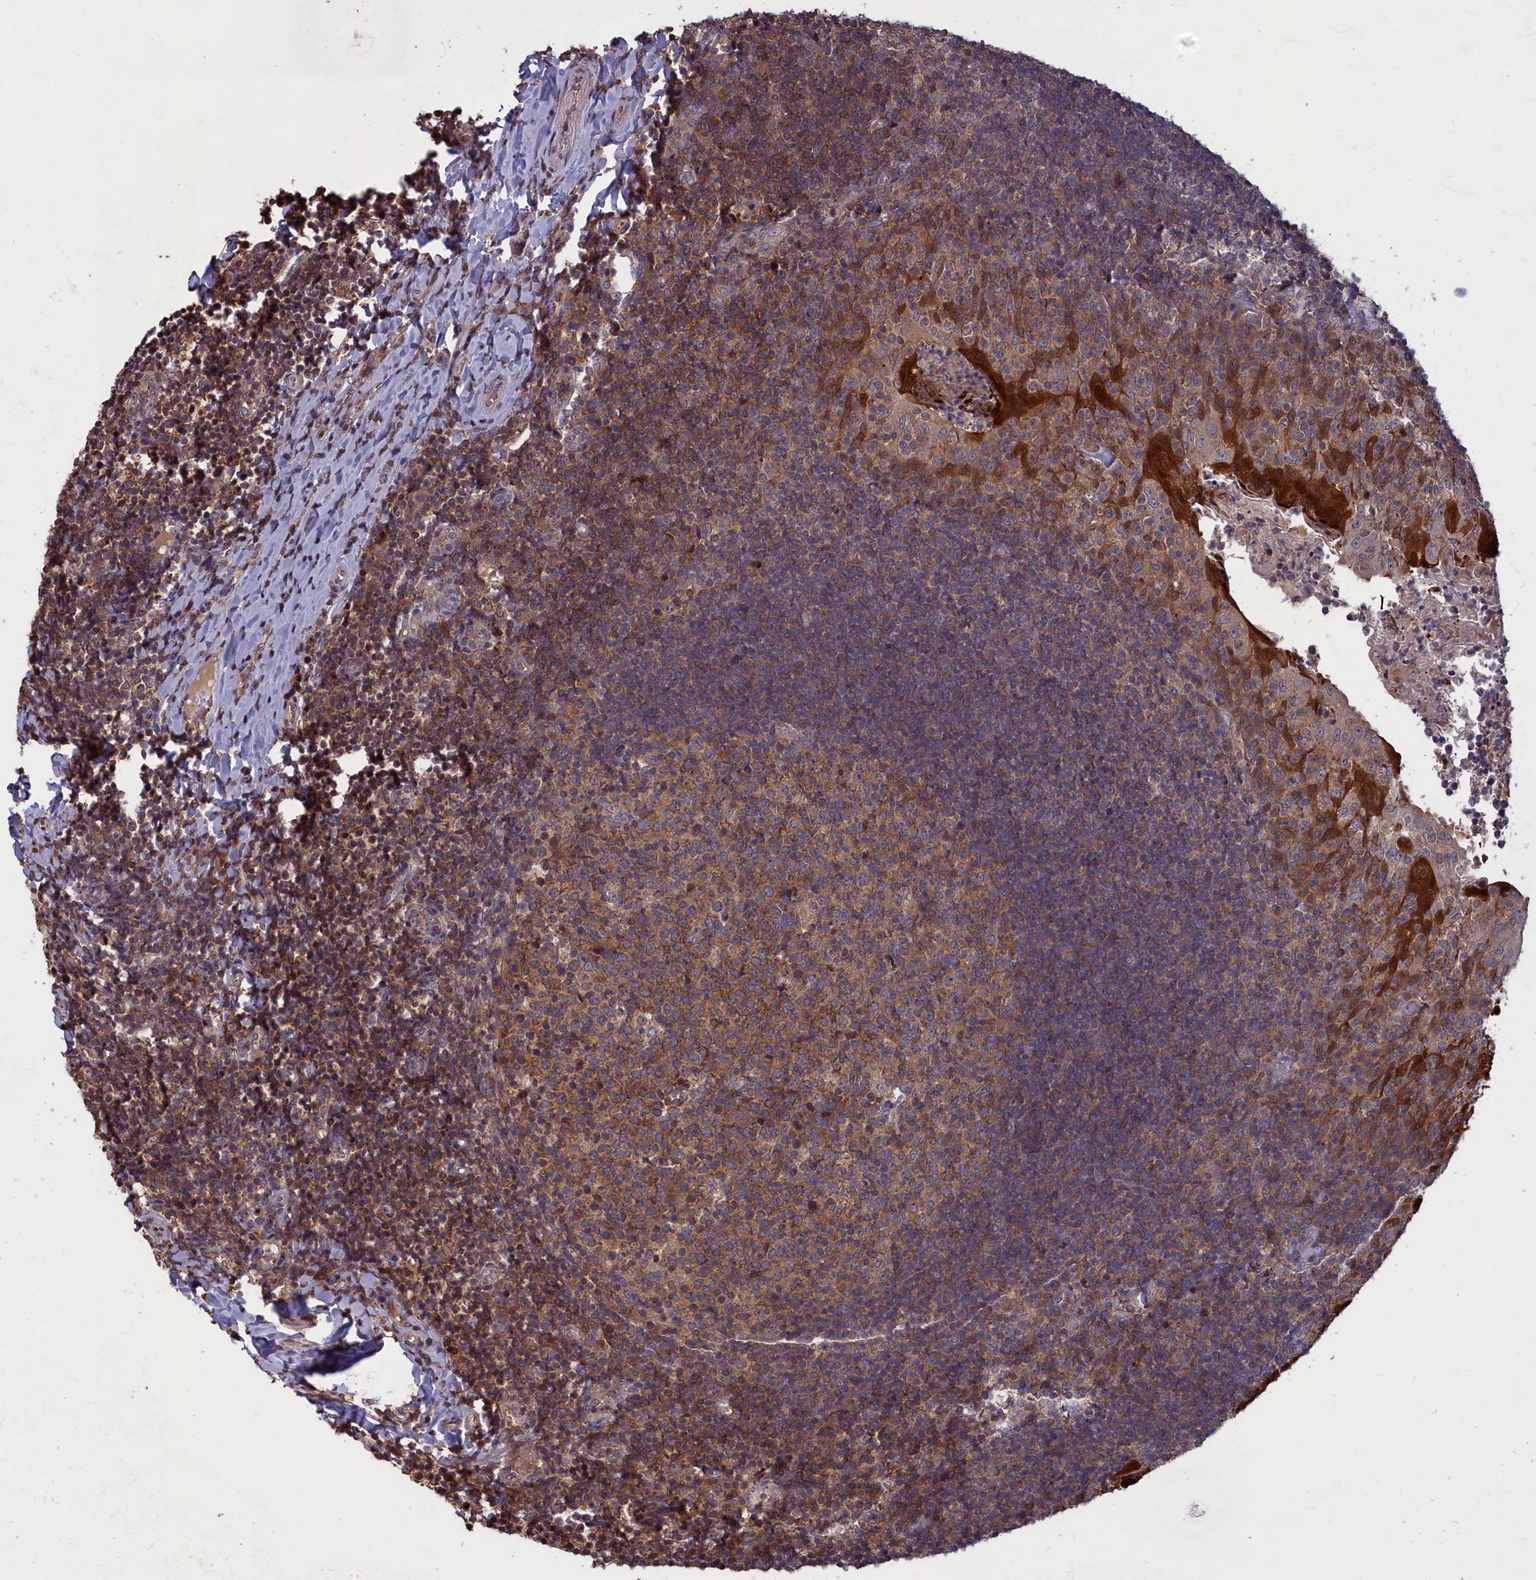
{"staining": {"intensity": "moderate", "quantity": ">75%", "location": "cytoplasmic/membranous"}, "tissue": "tonsil", "cell_type": "Germinal center cells", "image_type": "normal", "snomed": [{"axis": "morphology", "description": "Normal tissue, NOS"}, {"axis": "topography", "description": "Tonsil"}], "caption": "Normal tonsil demonstrates moderate cytoplasmic/membranous expression in approximately >75% of germinal center cells, visualized by immunohistochemistry.", "gene": "CACTIN", "patient": {"sex": "female", "age": 10}}